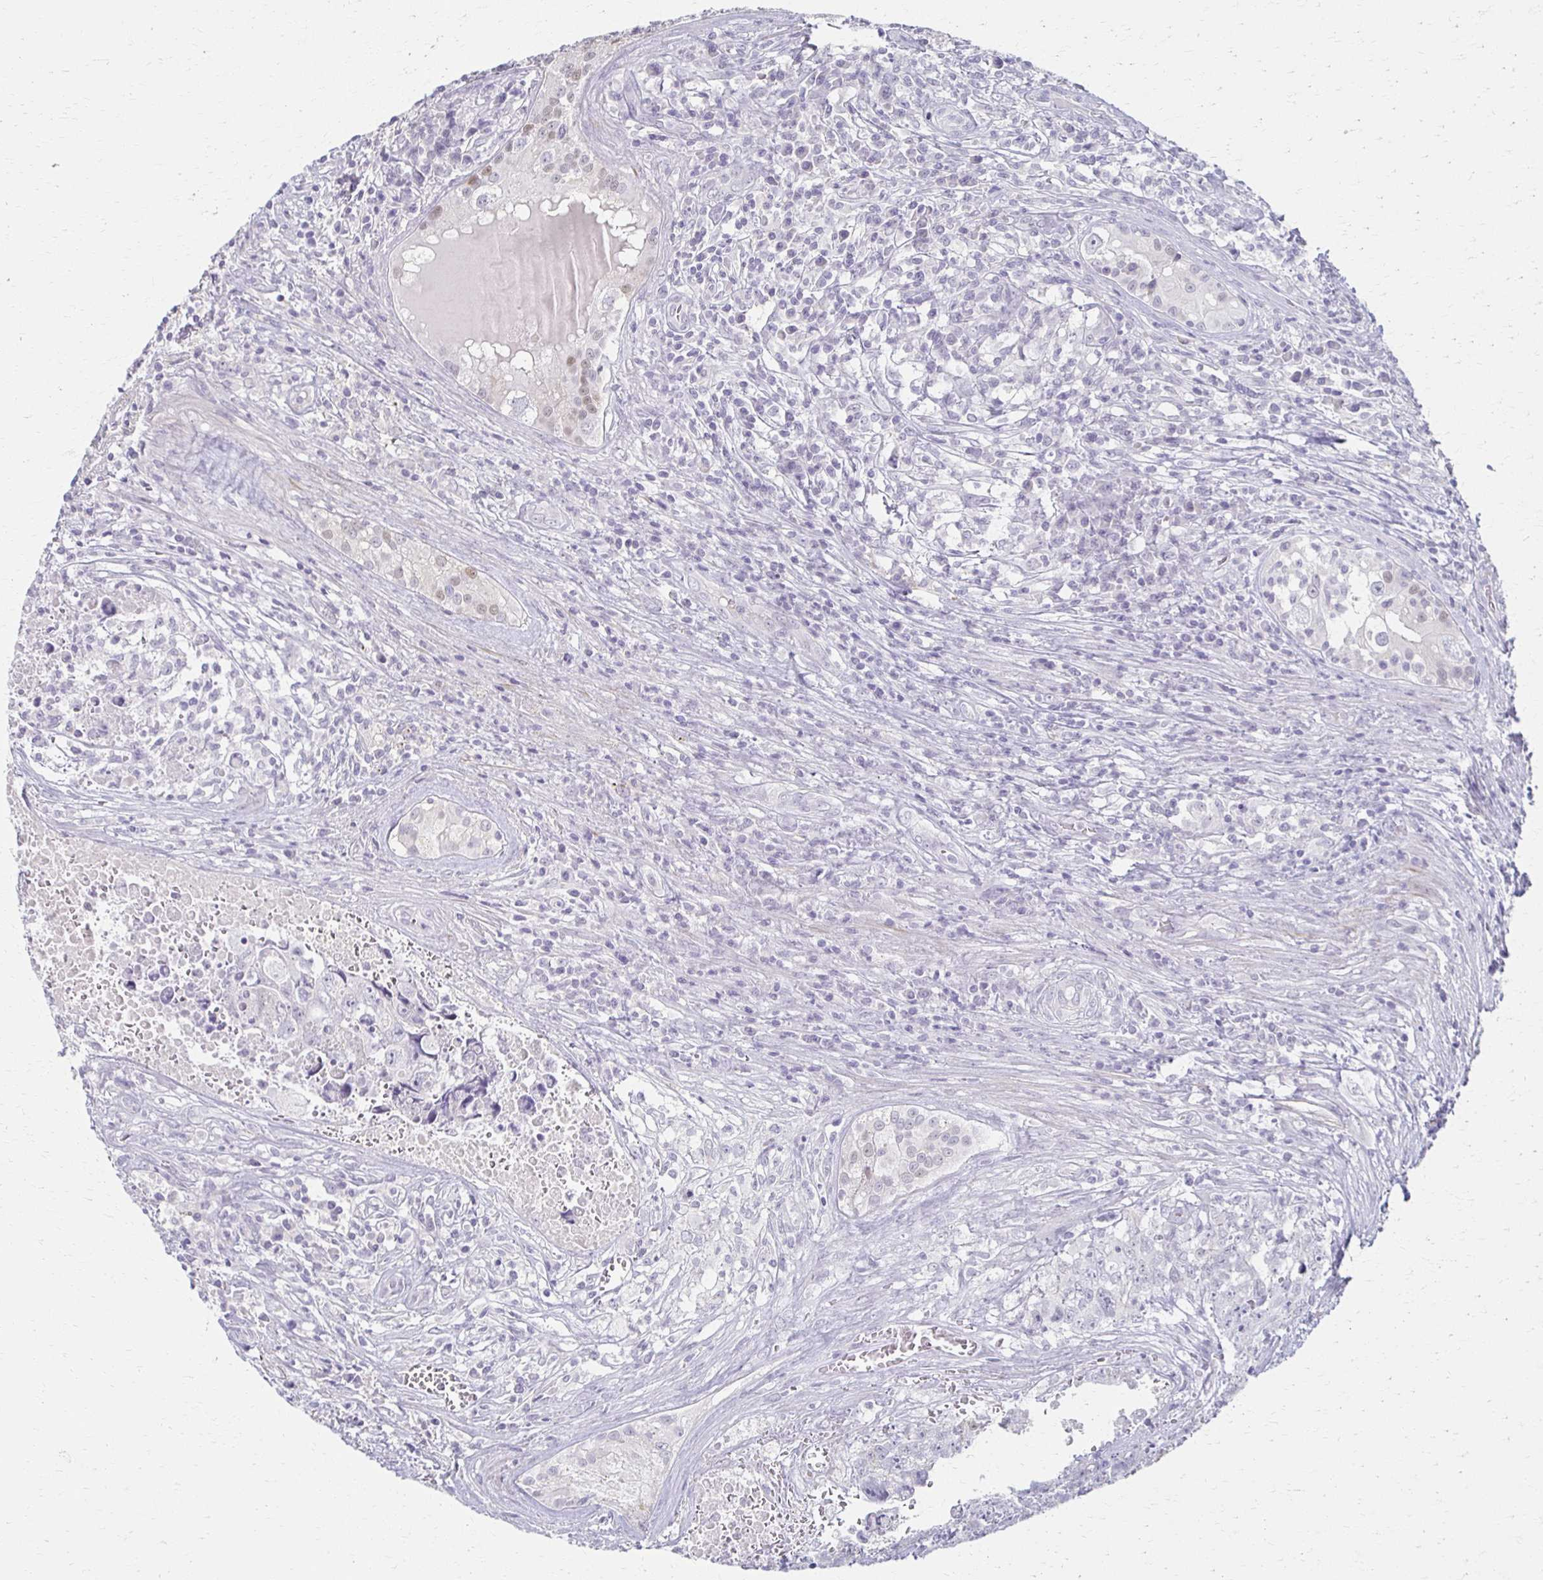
{"staining": {"intensity": "negative", "quantity": "none", "location": "none"}, "tissue": "testis cancer", "cell_type": "Tumor cells", "image_type": "cancer", "snomed": [{"axis": "morphology", "description": "Carcinoma, Embryonal, NOS"}, {"axis": "topography", "description": "Testis"}], "caption": "An immunohistochemistry (IHC) image of embryonal carcinoma (testis) is shown. There is no staining in tumor cells of embryonal carcinoma (testis).", "gene": "FOXO4", "patient": {"sex": "male", "age": 24}}